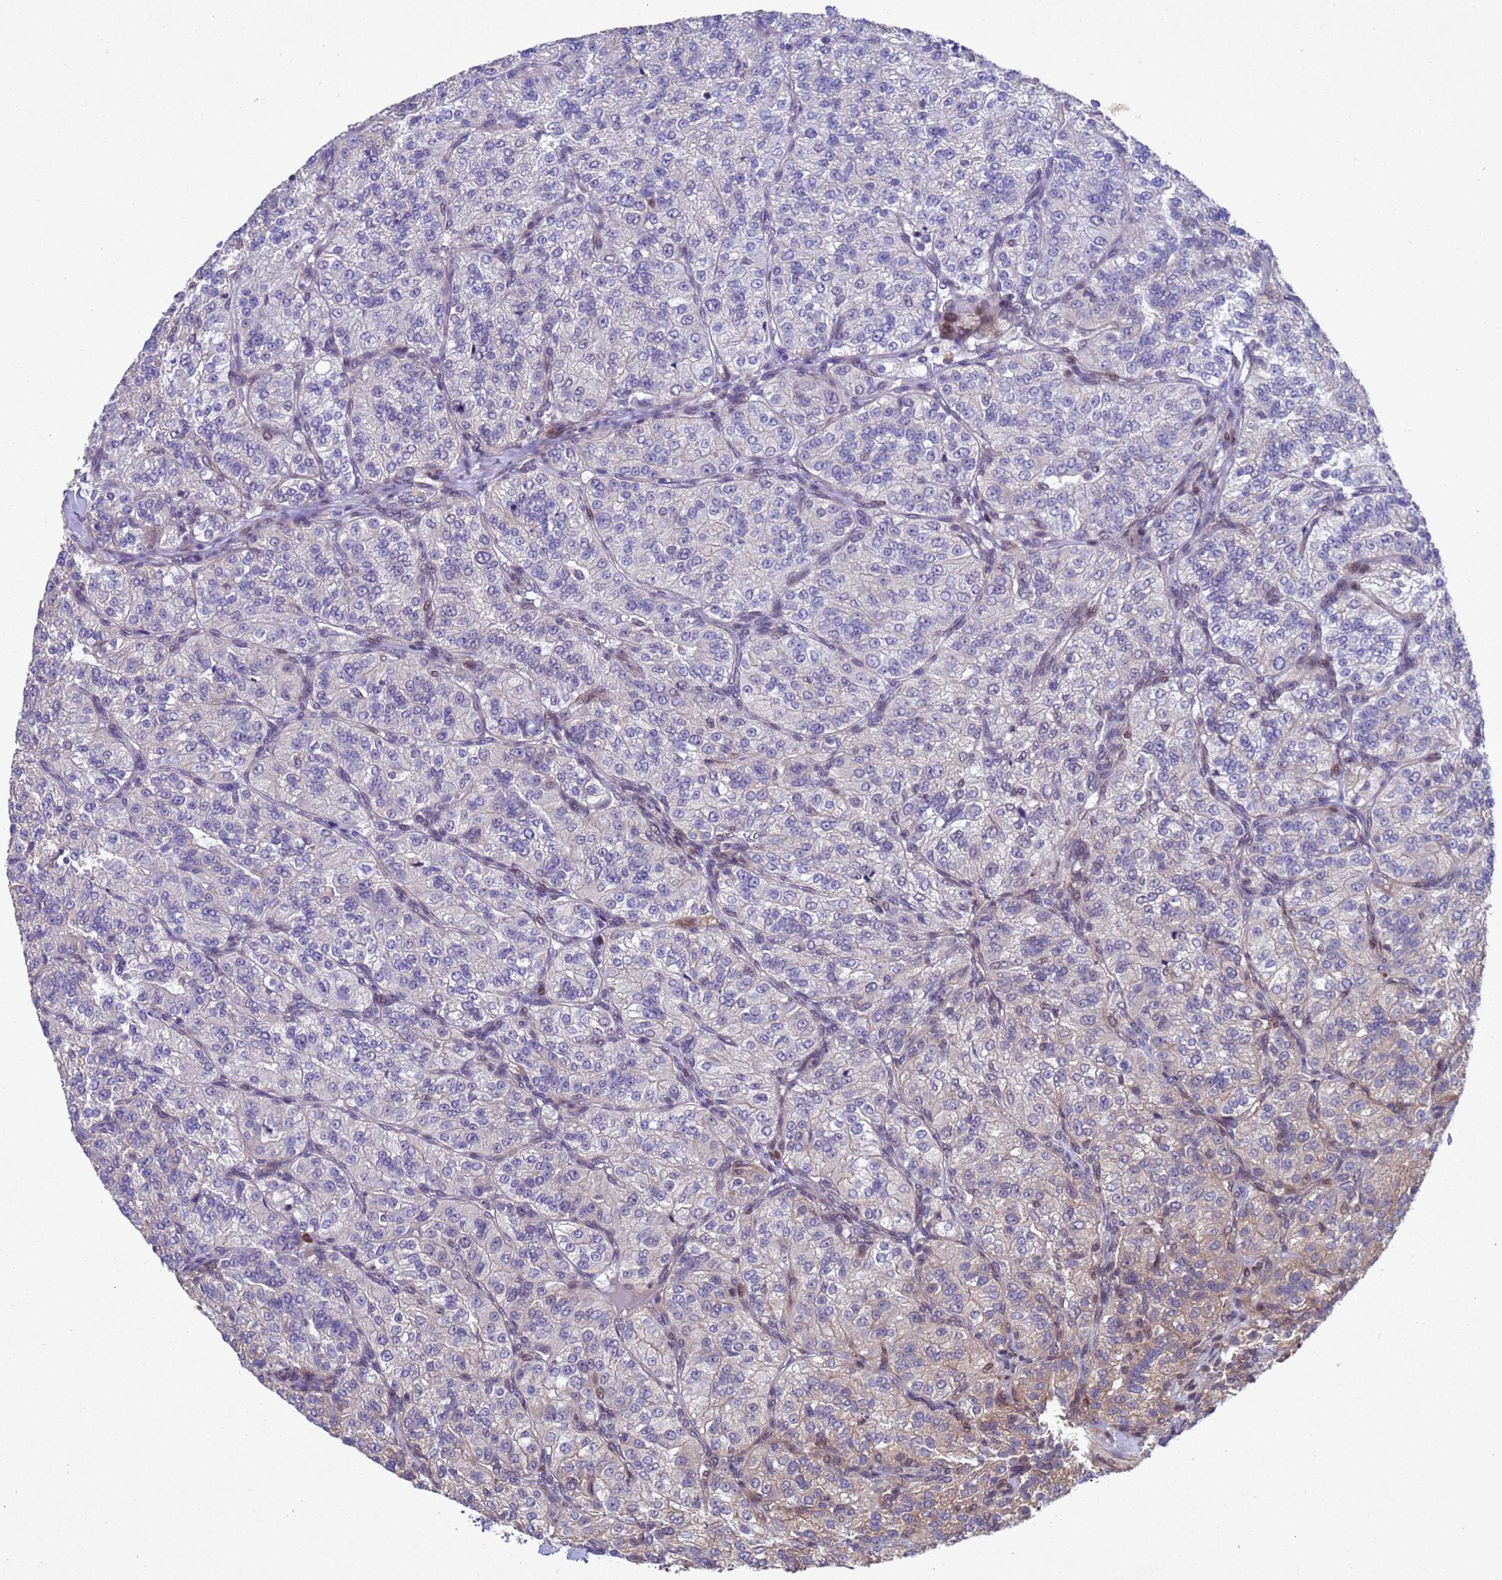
{"staining": {"intensity": "weak", "quantity": "<25%", "location": "cytoplasmic/membranous,nuclear"}, "tissue": "renal cancer", "cell_type": "Tumor cells", "image_type": "cancer", "snomed": [{"axis": "morphology", "description": "Adenocarcinoma, NOS"}, {"axis": "topography", "description": "Kidney"}], "caption": "Immunohistochemistry (IHC) photomicrograph of neoplastic tissue: human renal adenocarcinoma stained with DAB (3,3'-diaminobenzidine) demonstrates no significant protein staining in tumor cells.", "gene": "TBK1", "patient": {"sex": "female", "age": 63}}